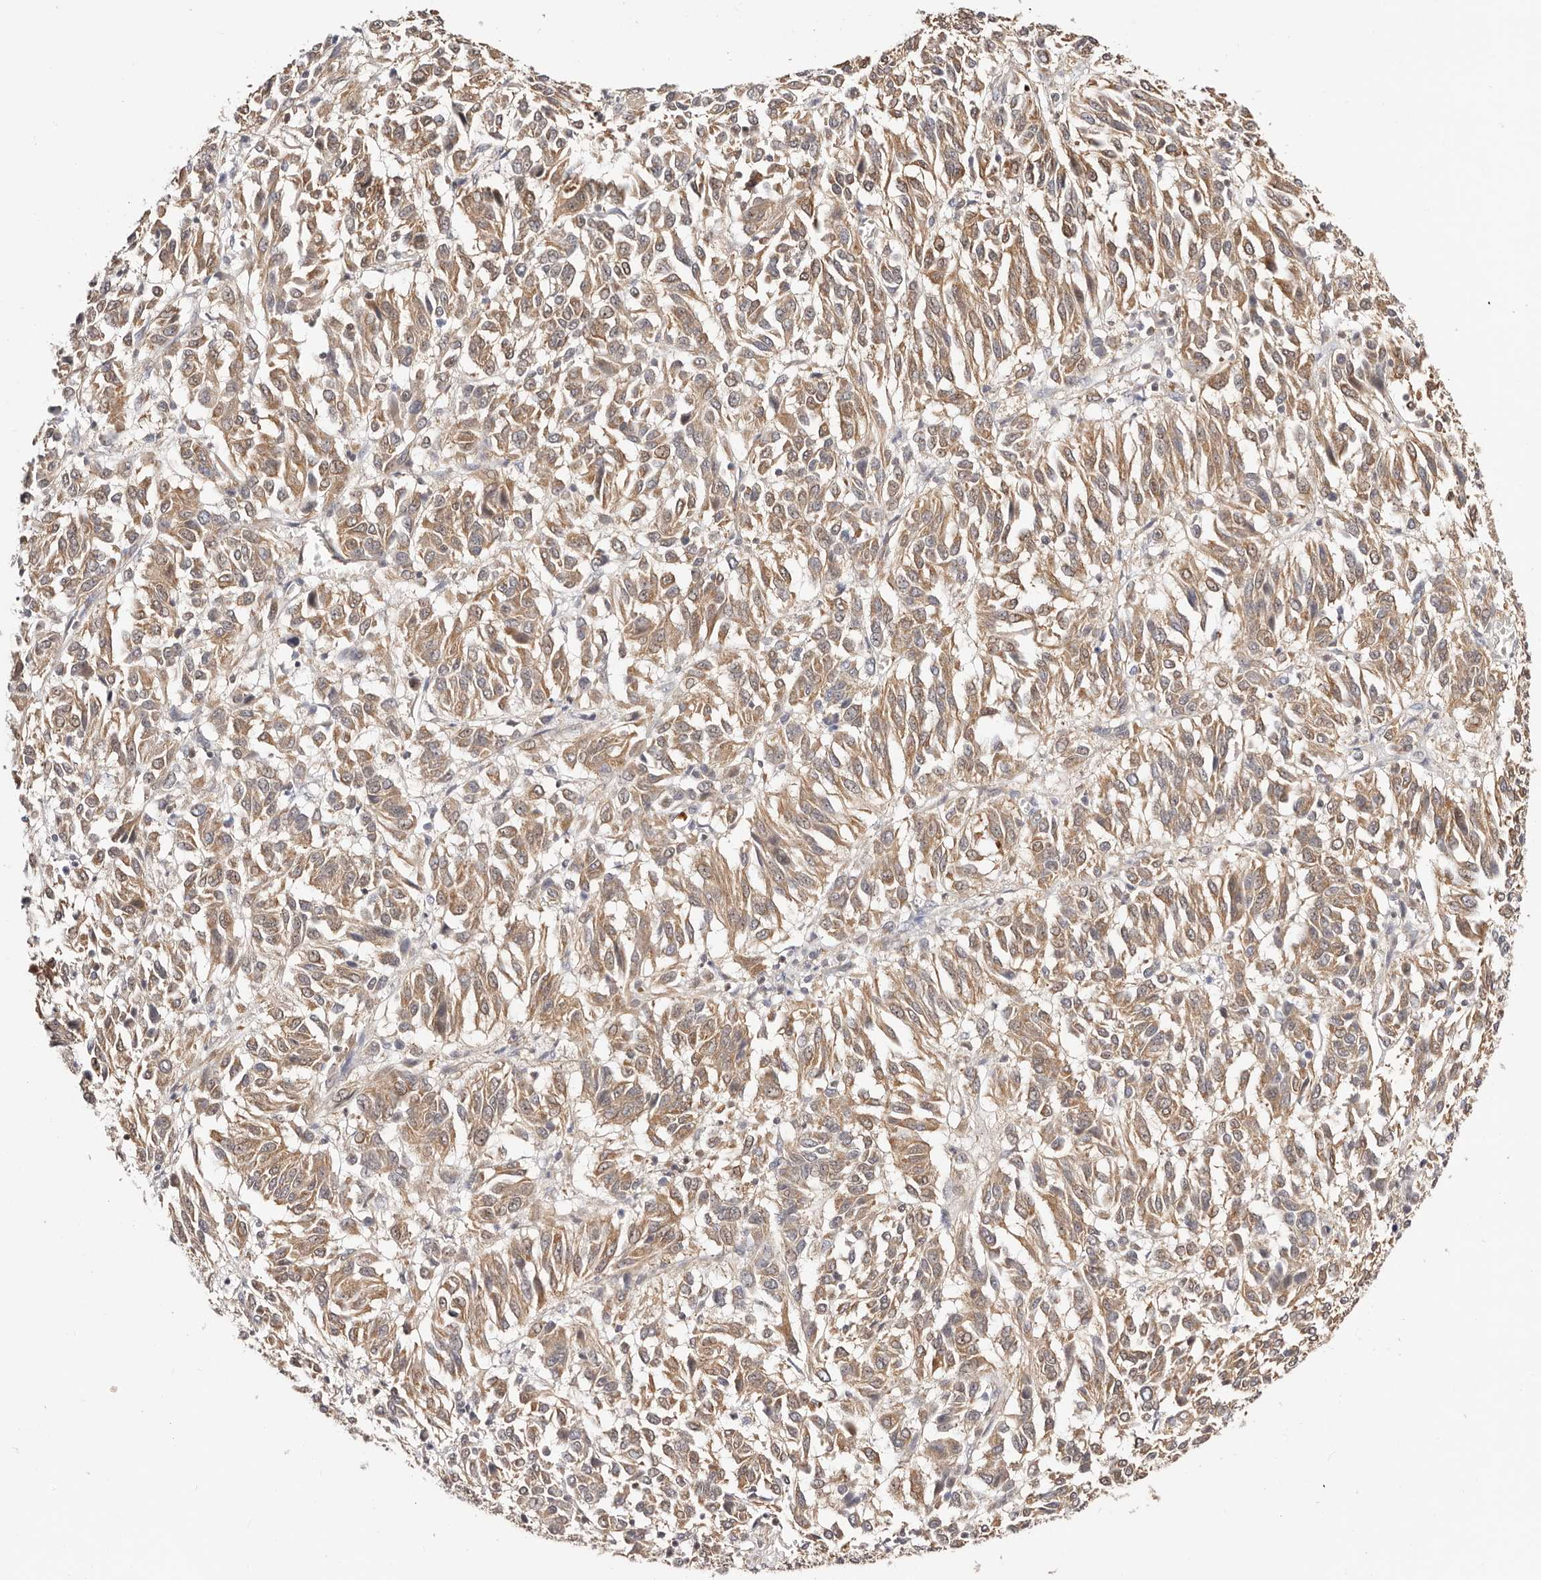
{"staining": {"intensity": "moderate", "quantity": ">75%", "location": "cytoplasmic/membranous"}, "tissue": "melanoma", "cell_type": "Tumor cells", "image_type": "cancer", "snomed": [{"axis": "morphology", "description": "Malignant melanoma, Metastatic site"}, {"axis": "topography", "description": "Lung"}], "caption": "This histopathology image demonstrates melanoma stained with immunohistochemistry (IHC) to label a protein in brown. The cytoplasmic/membranous of tumor cells show moderate positivity for the protein. Nuclei are counter-stained blue.", "gene": "STAT5A", "patient": {"sex": "male", "age": 64}}